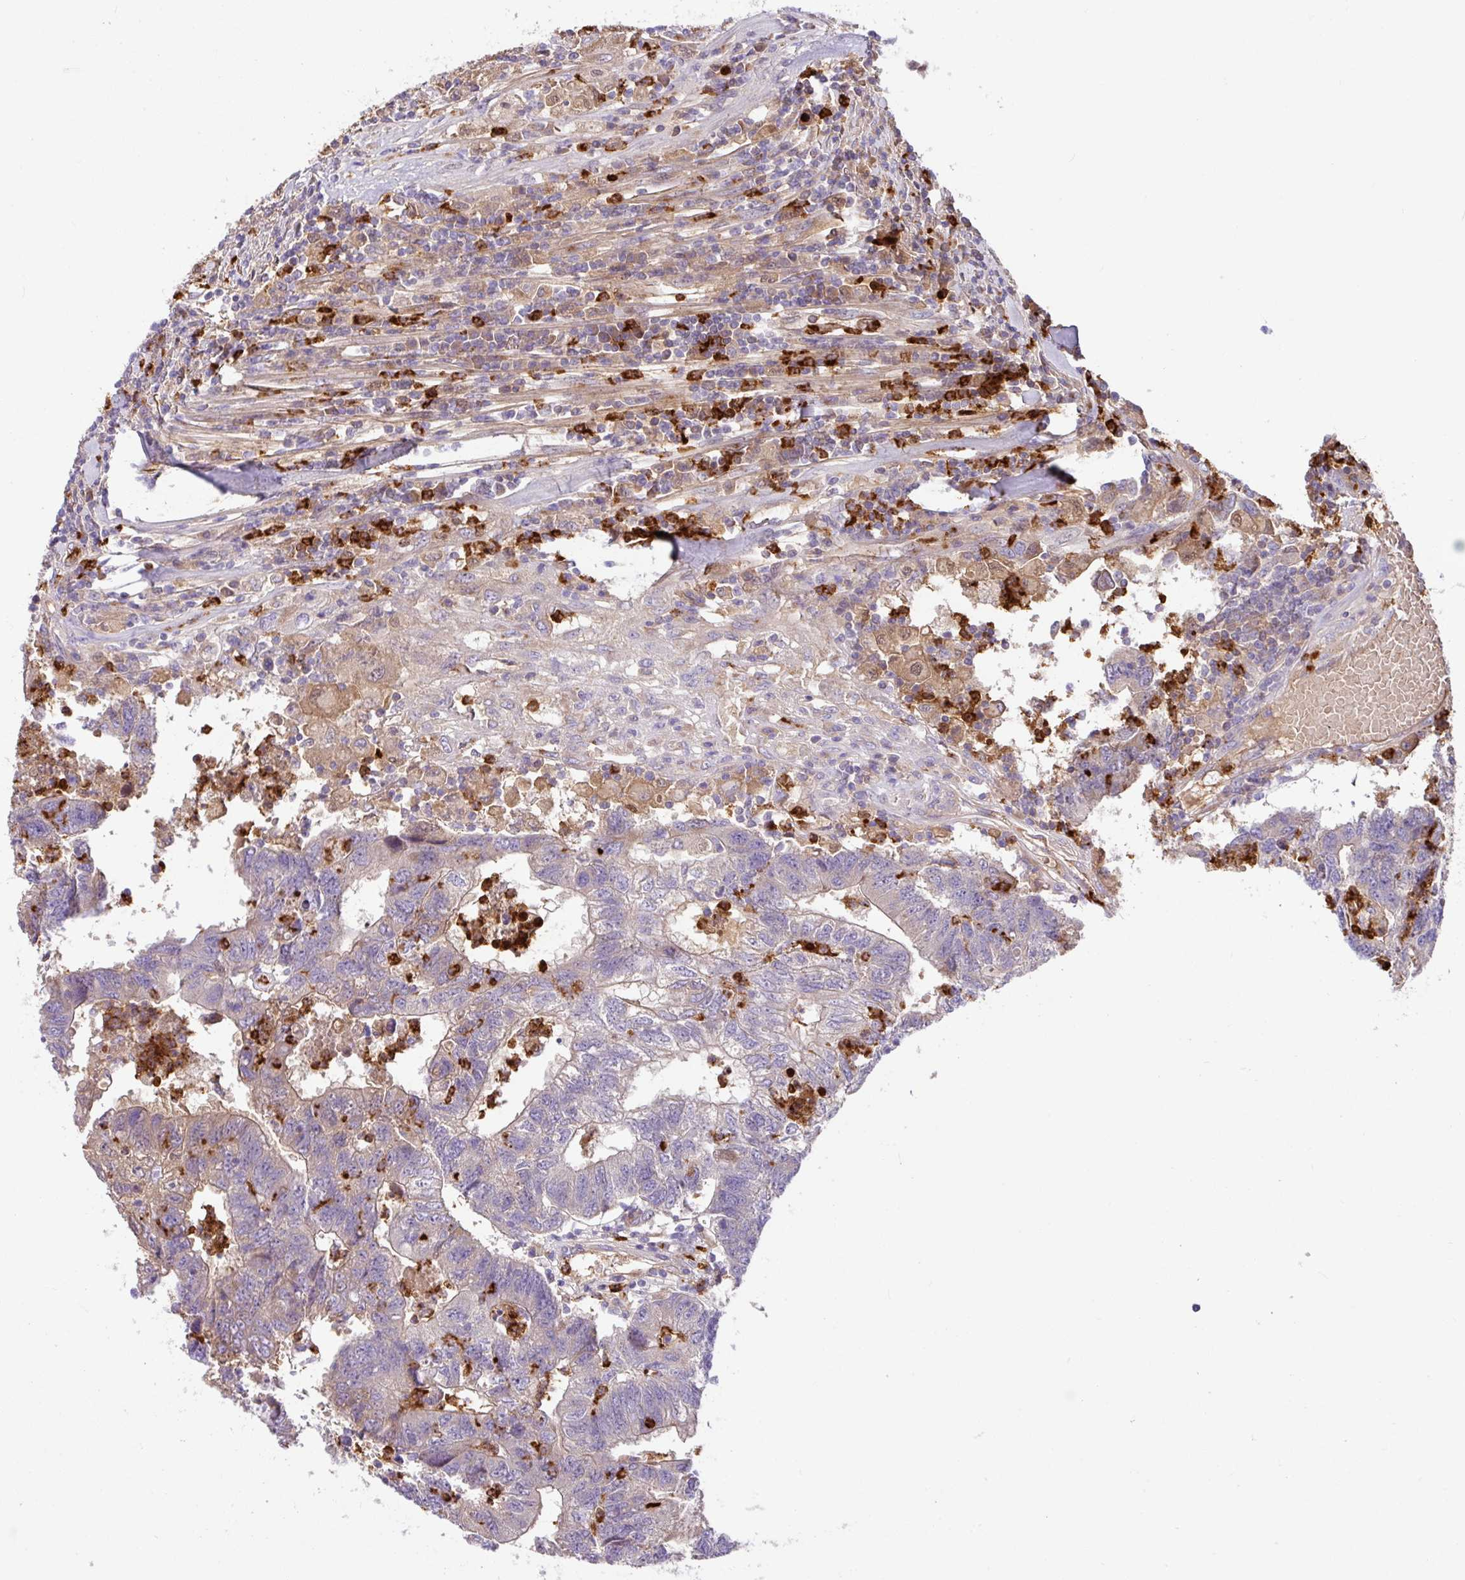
{"staining": {"intensity": "weak", "quantity": "<25%", "location": "cytoplasmic/membranous"}, "tissue": "colorectal cancer", "cell_type": "Tumor cells", "image_type": "cancer", "snomed": [{"axis": "morphology", "description": "Adenocarcinoma, NOS"}, {"axis": "topography", "description": "Colon"}], "caption": "A photomicrograph of colorectal cancer stained for a protein displays no brown staining in tumor cells.", "gene": "CRISP3", "patient": {"sex": "female", "age": 48}}